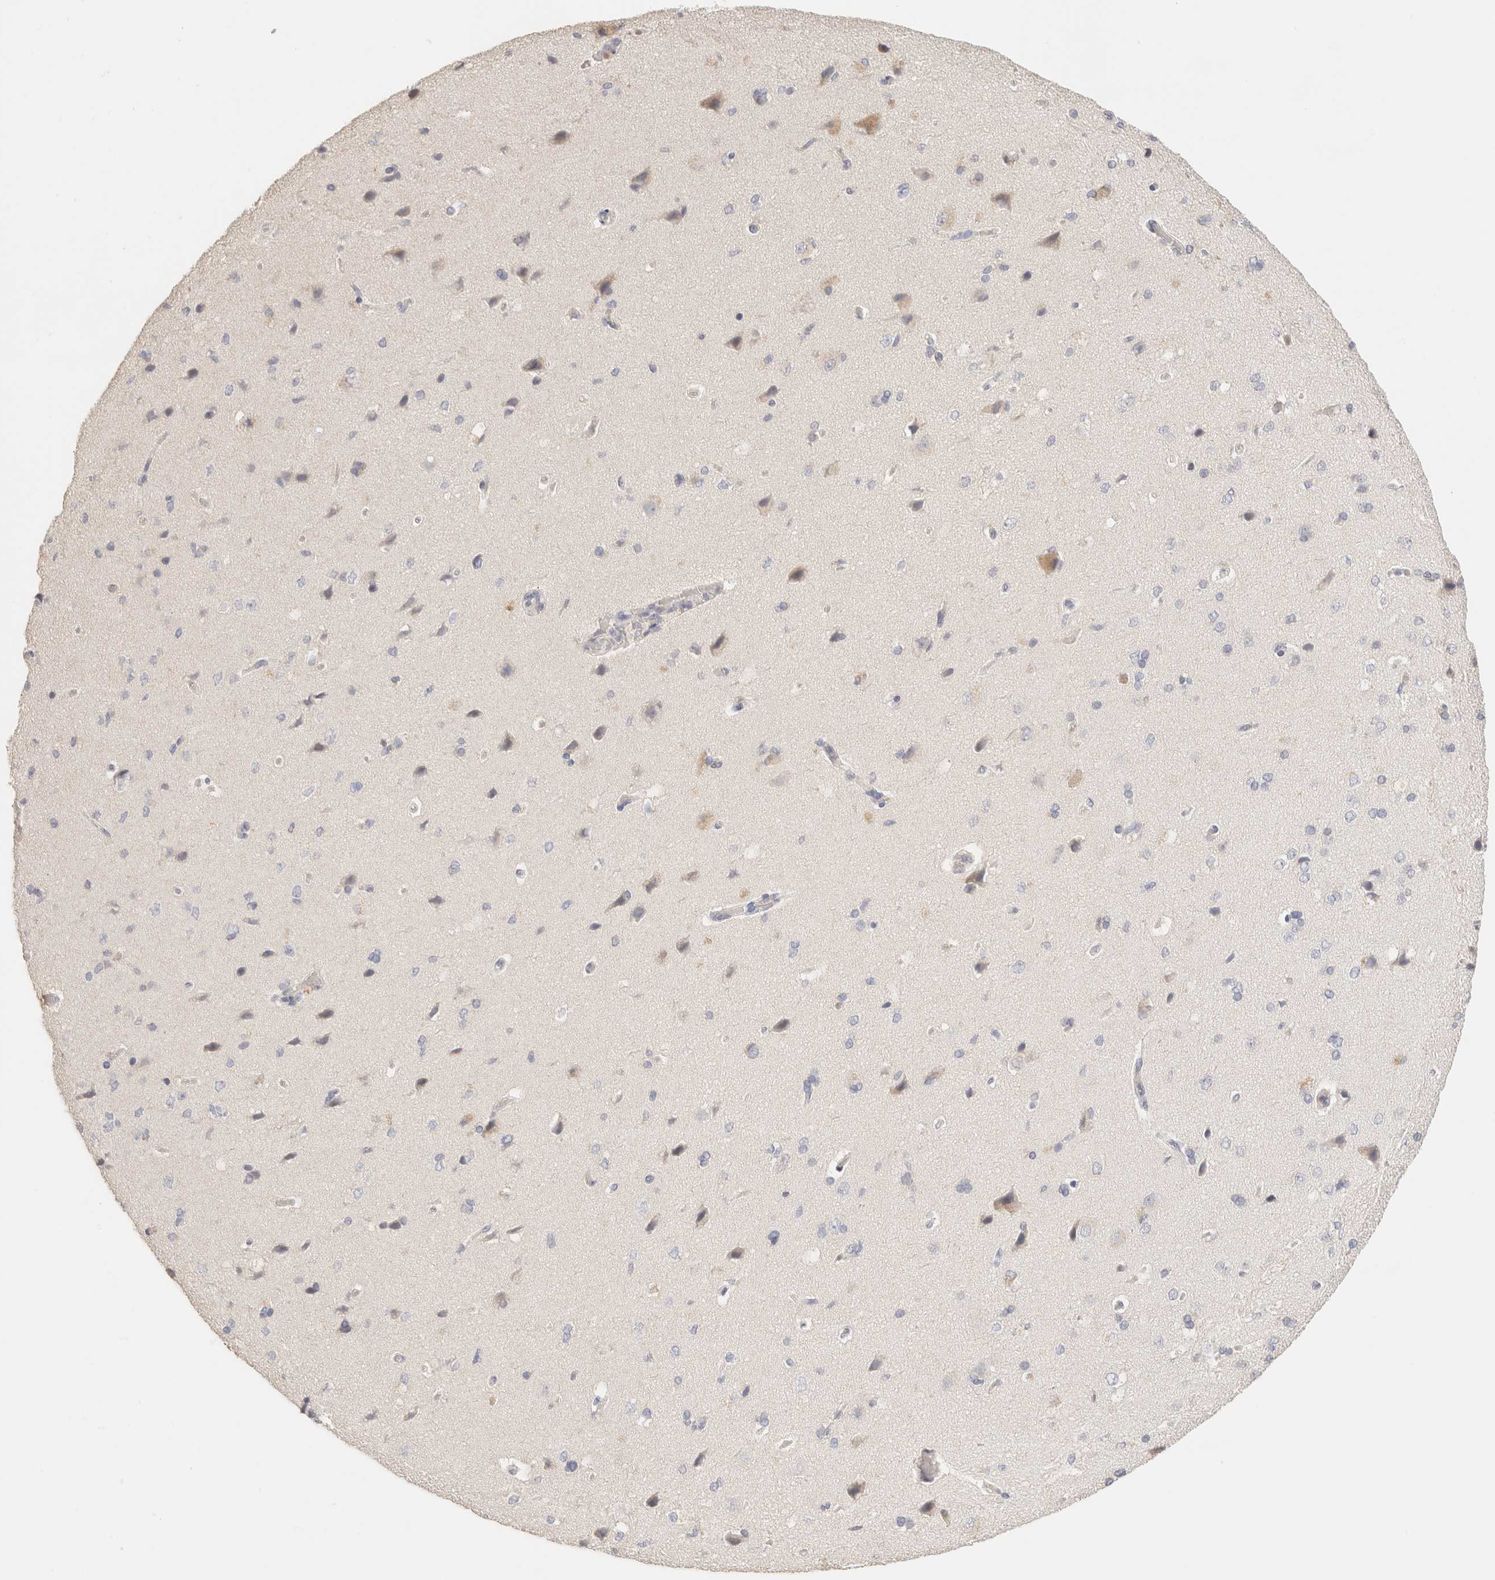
{"staining": {"intensity": "negative", "quantity": "none", "location": "none"}, "tissue": "cerebral cortex", "cell_type": "Endothelial cells", "image_type": "normal", "snomed": [{"axis": "morphology", "description": "Normal tissue, NOS"}, {"axis": "topography", "description": "Cerebral cortex"}], "caption": "Immunohistochemical staining of normal human cerebral cortex shows no significant expression in endothelial cells.", "gene": "SCGB2A2", "patient": {"sex": "male", "age": 62}}